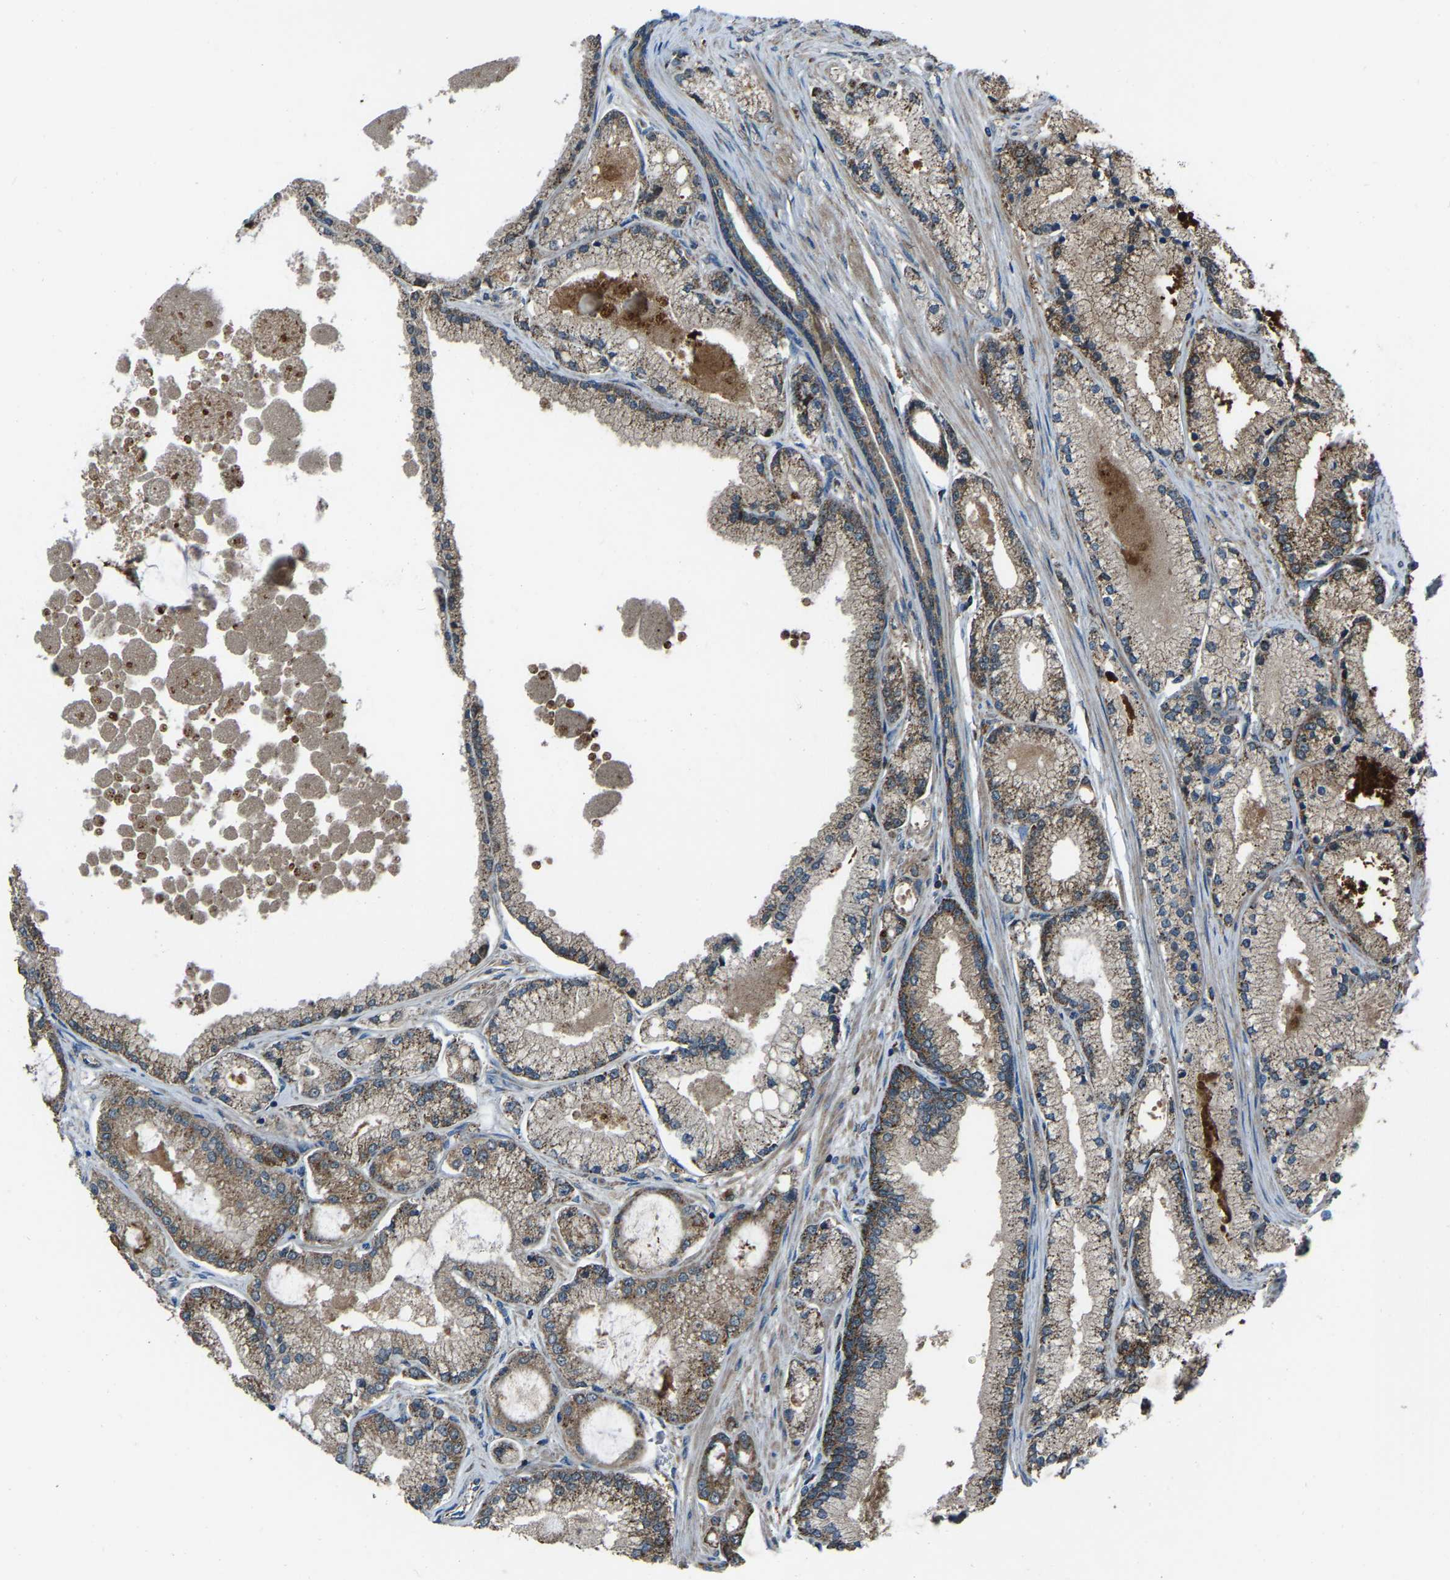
{"staining": {"intensity": "strong", "quantity": ">75%", "location": "cytoplasmic/membranous"}, "tissue": "prostate cancer", "cell_type": "Tumor cells", "image_type": "cancer", "snomed": [{"axis": "morphology", "description": "Adenocarcinoma, High grade"}, {"axis": "topography", "description": "Prostate"}], "caption": "Immunohistochemistry (IHC) image of neoplastic tissue: human adenocarcinoma (high-grade) (prostate) stained using IHC exhibits high levels of strong protein expression localized specifically in the cytoplasmic/membranous of tumor cells, appearing as a cytoplasmic/membranous brown color.", "gene": "AKR1A1", "patient": {"sex": "male", "age": 71}}